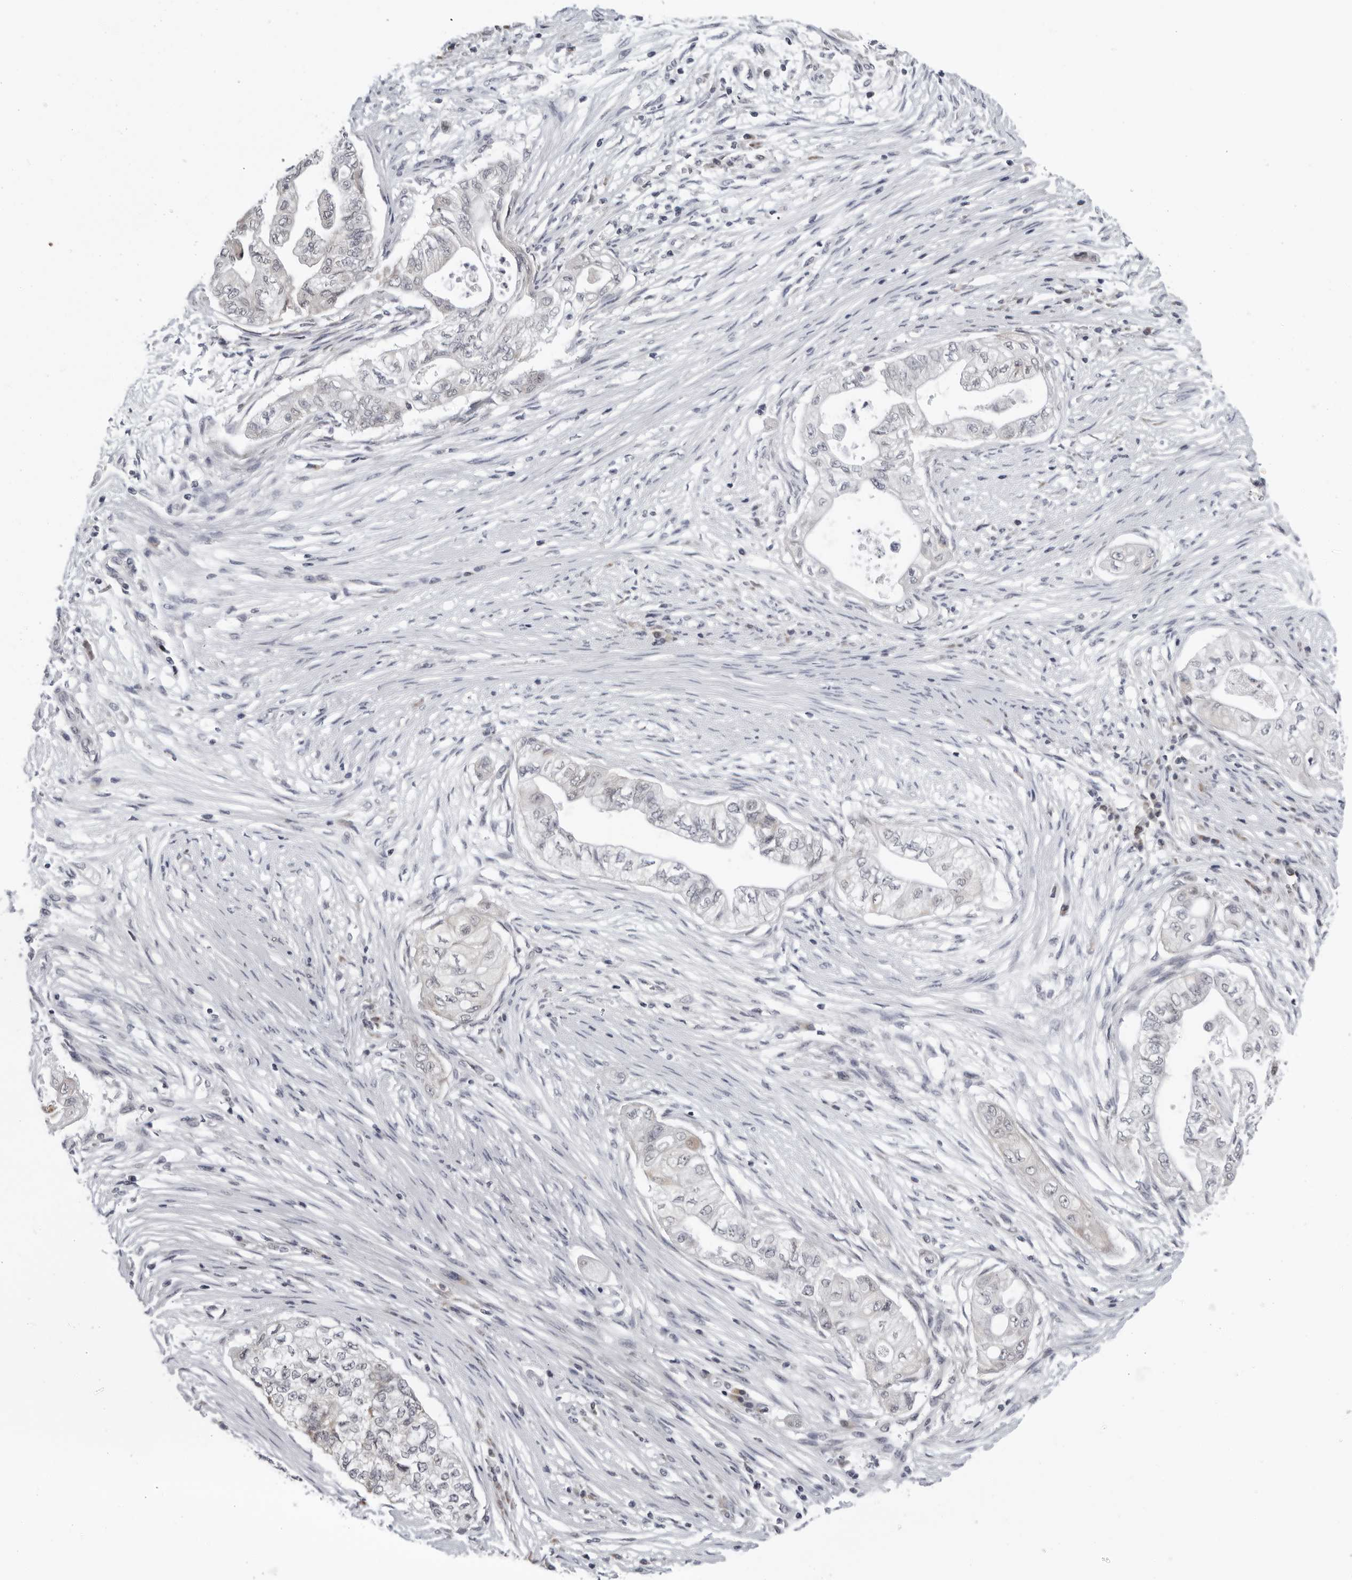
{"staining": {"intensity": "weak", "quantity": "<25%", "location": "cytoplasmic/membranous"}, "tissue": "pancreatic cancer", "cell_type": "Tumor cells", "image_type": "cancer", "snomed": [{"axis": "morphology", "description": "Adenocarcinoma, NOS"}, {"axis": "topography", "description": "Pancreas"}], "caption": "Pancreatic cancer (adenocarcinoma) was stained to show a protein in brown. There is no significant positivity in tumor cells. (Immunohistochemistry, brightfield microscopy, high magnification).", "gene": "CPT2", "patient": {"sex": "male", "age": 72}}